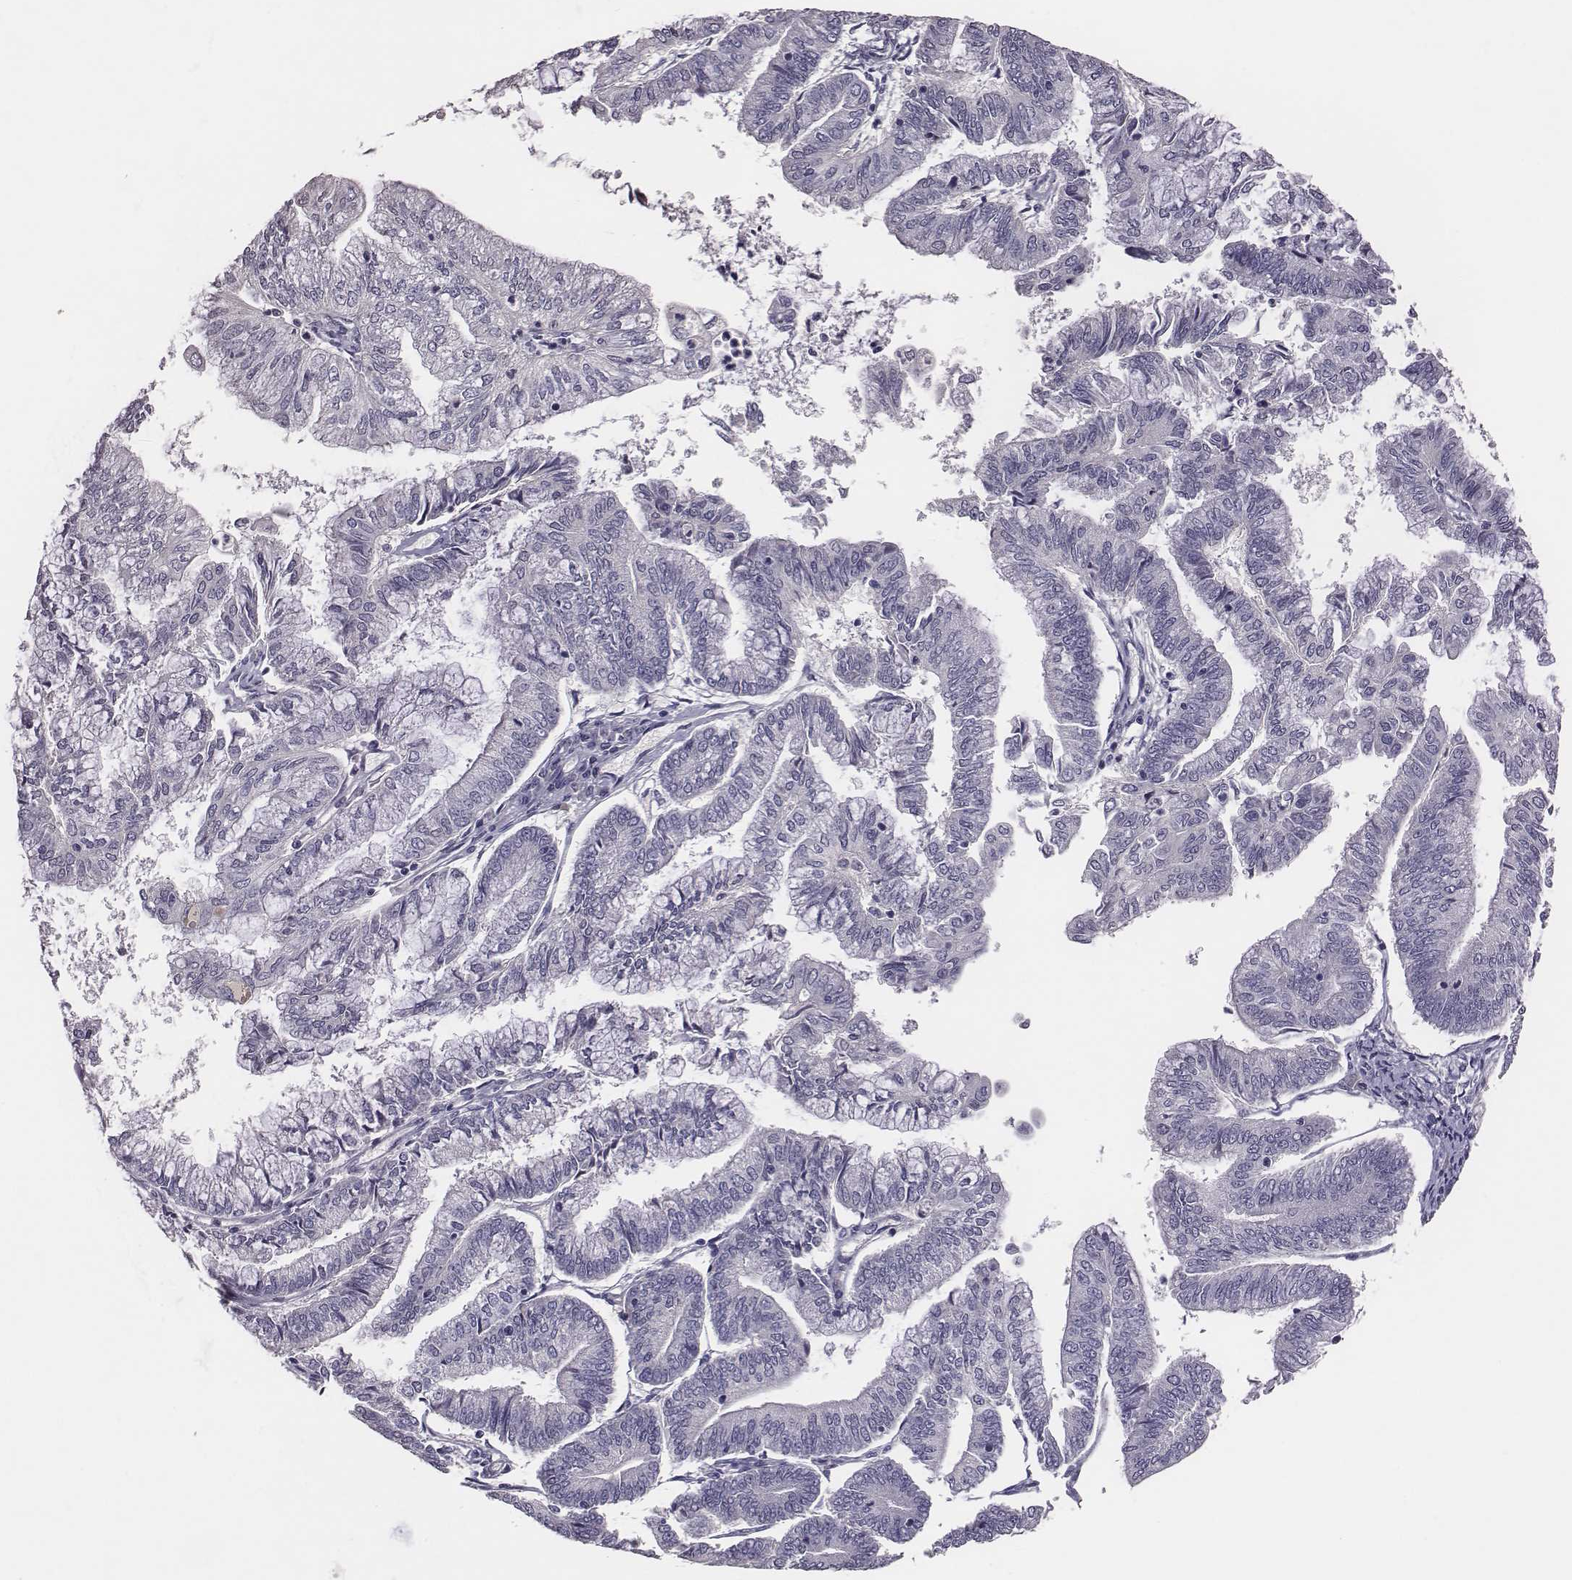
{"staining": {"intensity": "negative", "quantity": "none", "location": "none"}, "tissue": "endometrial cancer", "cell_type": "Tumor cells", "image_type": "cancer", "snomed": [{"axis": "morphology", "description": "Adenocarcinoma, NOS"}, {"axis": "topography", "description": "Endometrium"}], "caption": "A photomicrograph of human endometrial adenocarcinoma is negative for staining in tumor cells. (DAB (3,3'-diaminobenzidine) immunohistochemistry (IHC), high magnification).", "gene": "EN1", "patient": {"sex": "female", "age": 55}}